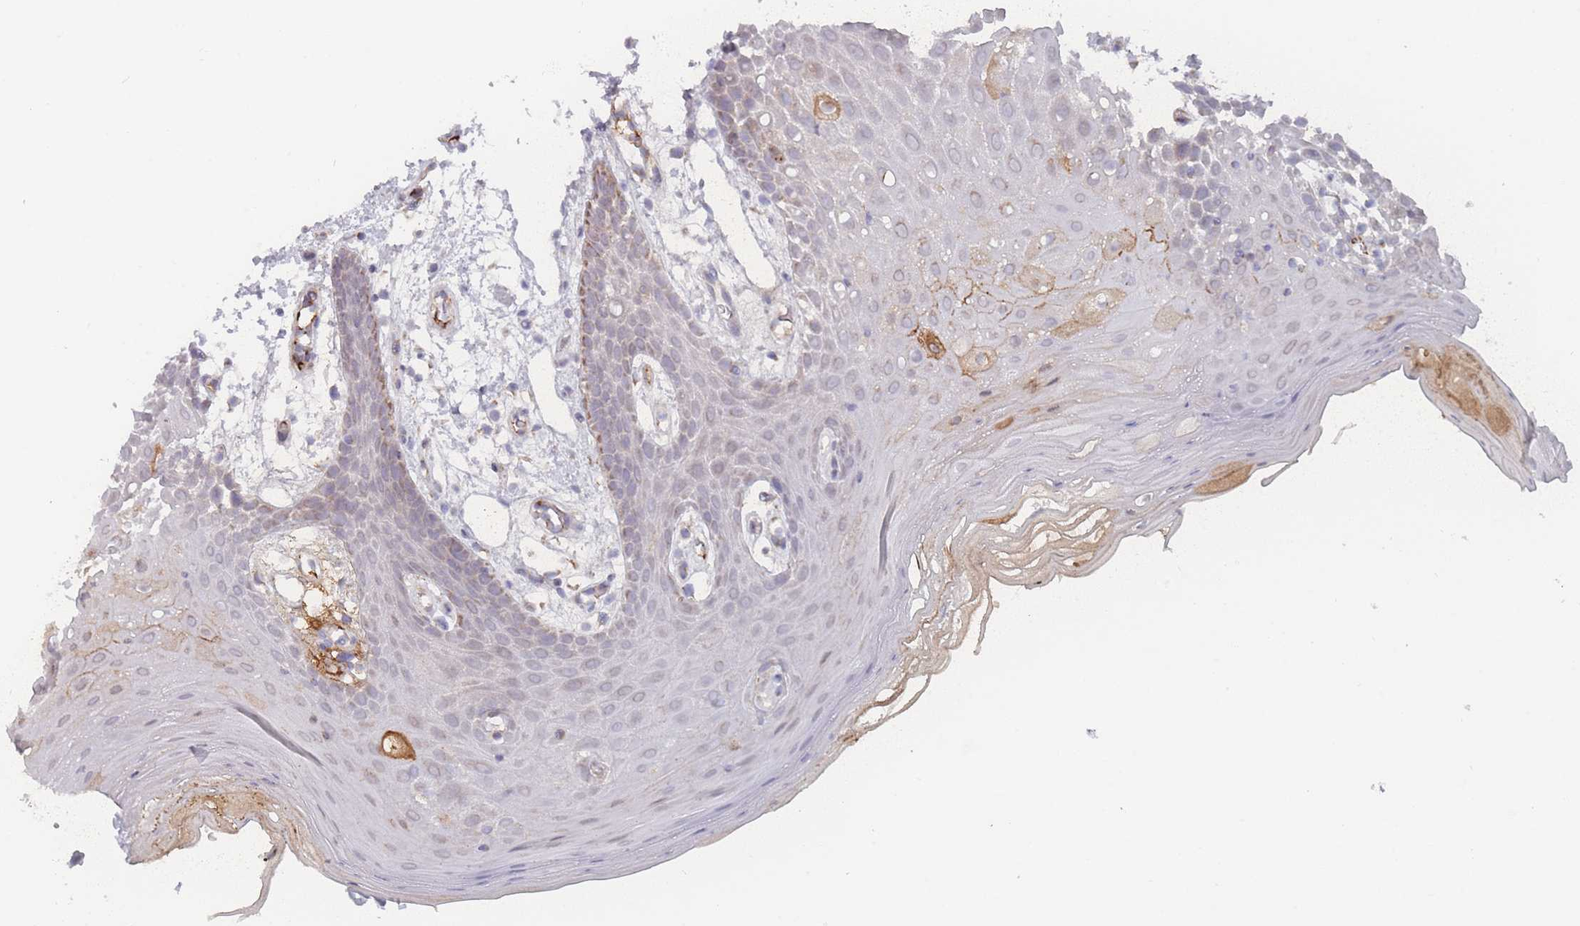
{"staining": {"intensity": "moderate", "quantity": "<25%", "location": "cytoplasmic/membranous"}, "tissue": "oral mucosa", "cell_type": "Squamous epithelial cells", "image_type": "normal", "snomed": [{"axis": "morphology", "description": "Normal tissue, NOS"}, {"axis": "topography", "description": "Oral tissue"}, {"axis": "topography", "description": "Tounge, NOS"}], "caption": "Oral mucosa was stained to show a protein in brown. There is low levels of moderate cytoplasmic/membranous staining in about <25% of squamous epithelial cells. (DAB IHC with brightfield microscopy, high magnification).", "gene": "TRARG1", "patient": {"sex": "female", "age": 59}}